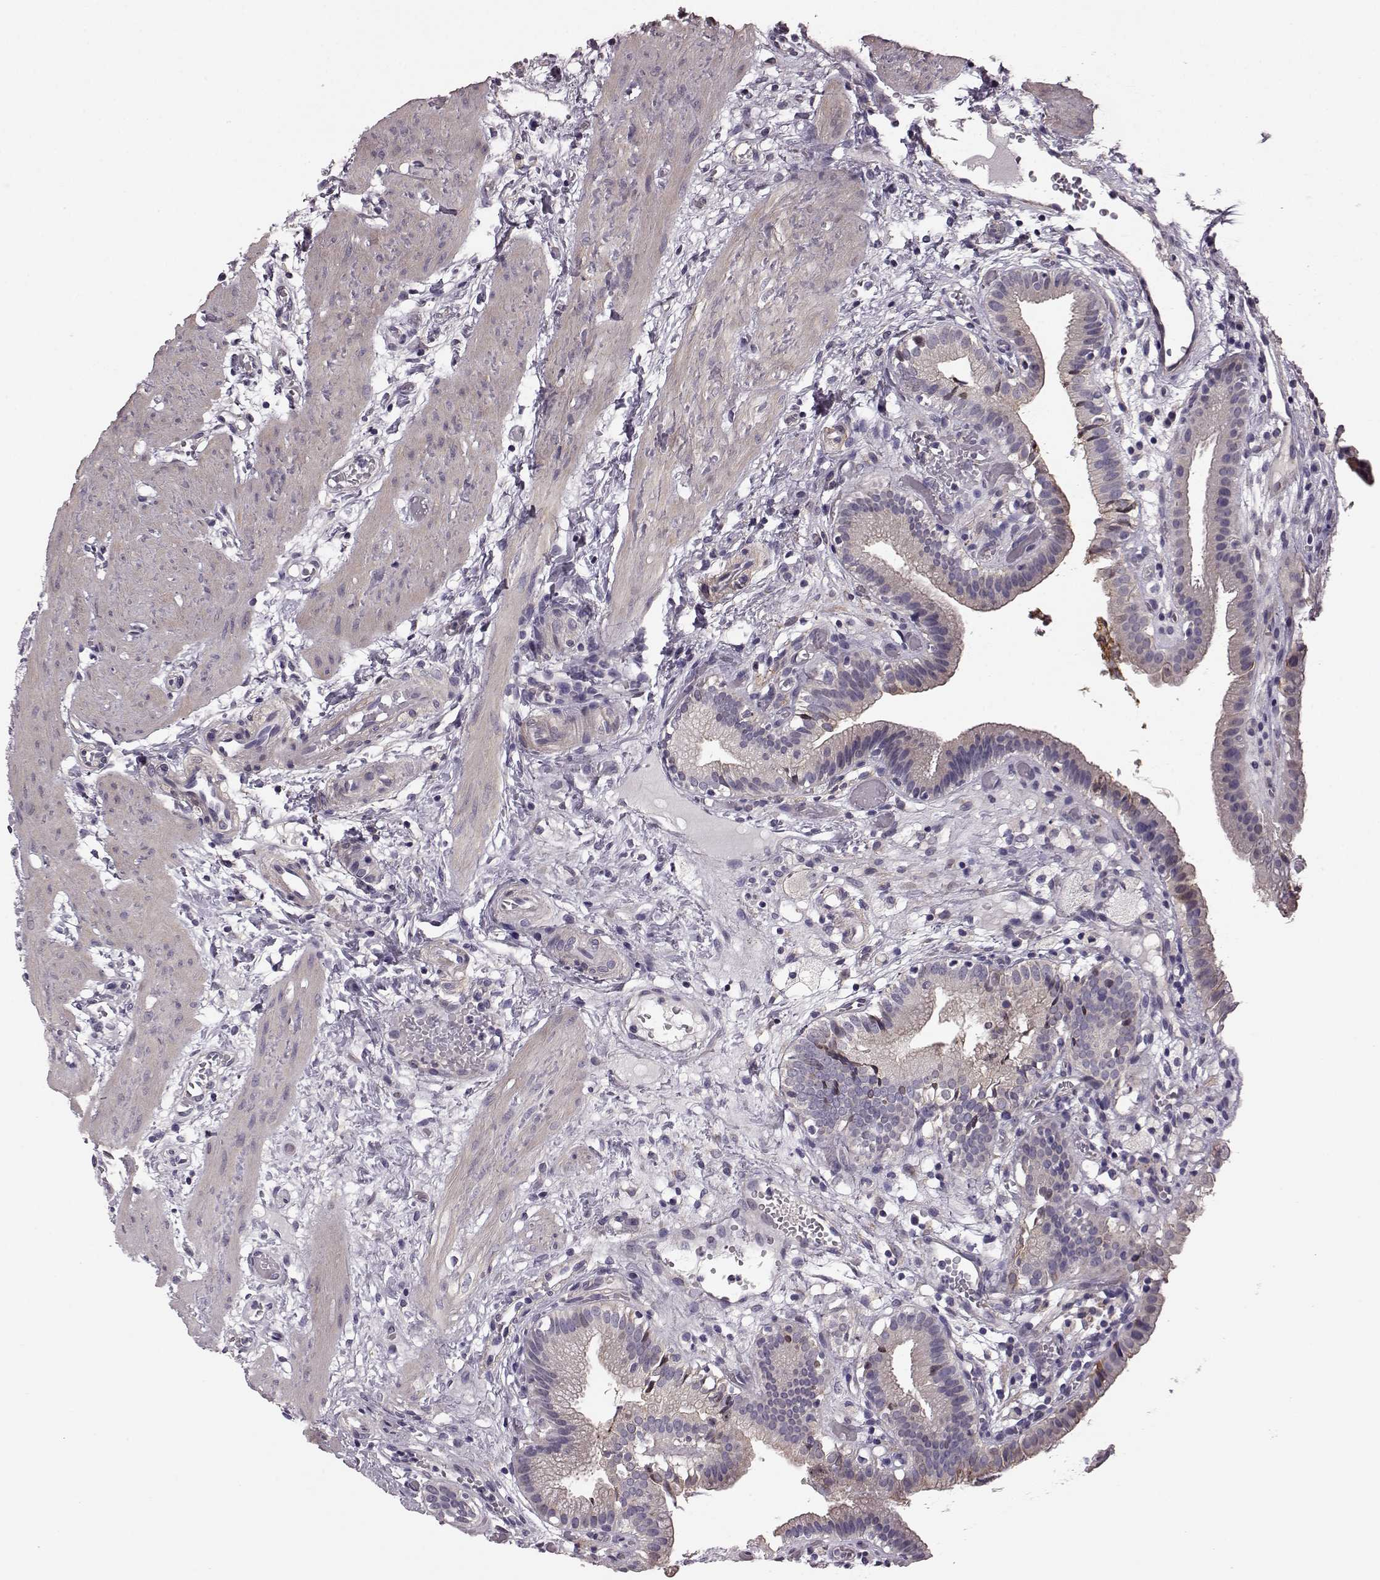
{"staining": {"intensity": "weak", "quantity": "<25%", "location": "nuclear"}, "tissue": "gallbladder", "cell_type": "Glandular cells", "image_type": "normal", "snomed": [{"axis": "morphology", "description": "Normal tissue, NOS"}, {"axis": "topography", "description": "Gallbladder"}], "caption": "Protein analysis of normal gallbladder reveals no significant positivity in glandular cells. (Brightfield microscopy of DAB immunohistochemistry at high magnification).", "gene": "GRK1", "patient": {"sex": "female", "age": 24}}